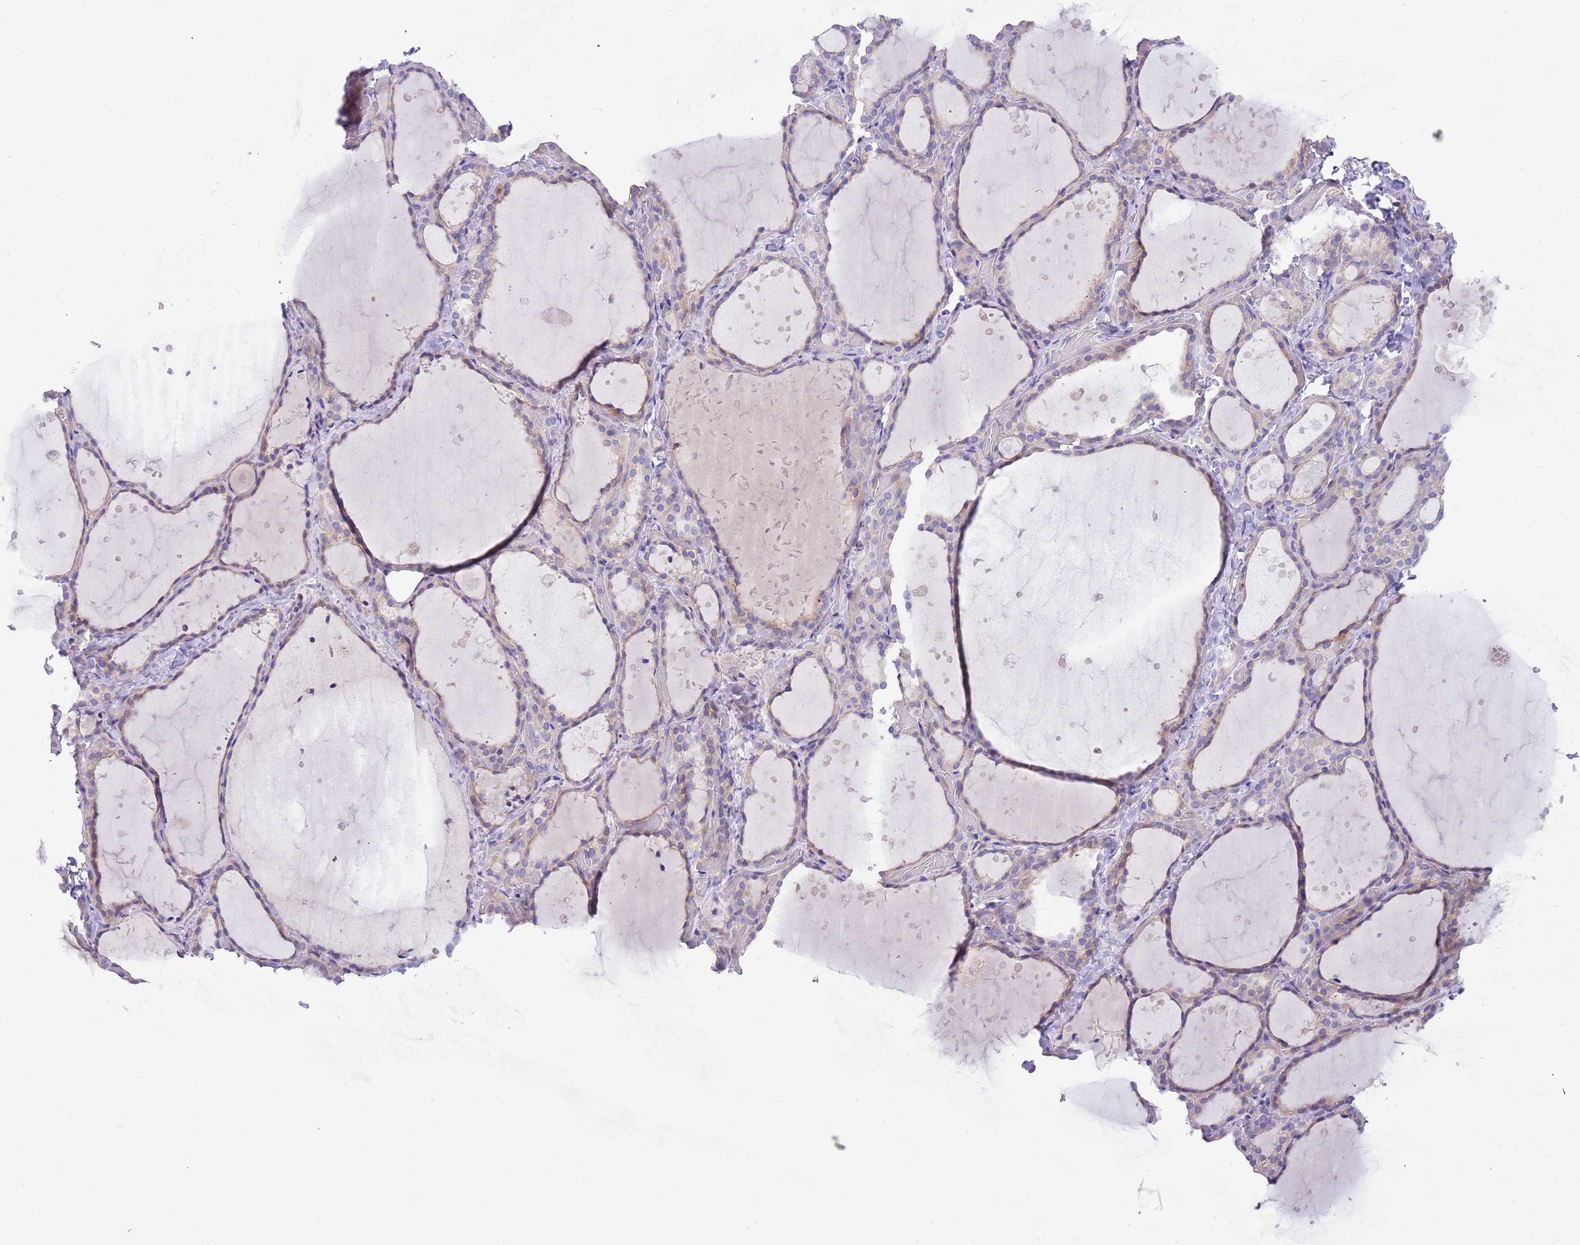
{"staining": {"intensity": "weak", "quantity": "25%-75%", "location": "cytoplasmic/membranous"}, "tissue": "thyroid gland", "cell_type": "Glandular cells", "image_type": "normal", "snomed": [{"axis": "morphology", "description": "Normal tissue, NOS"}, {"axis": "topography", "description": "Thyroid gland"}], "caption": "Thyroid gland stained with immunohistochemistry (IHC) shows weak cytoplasmic/membranous expression in approximately 25%-75% of glandular cells.", "gene": "SERINC3", "patient": {"sex": "female", "age": 44}}